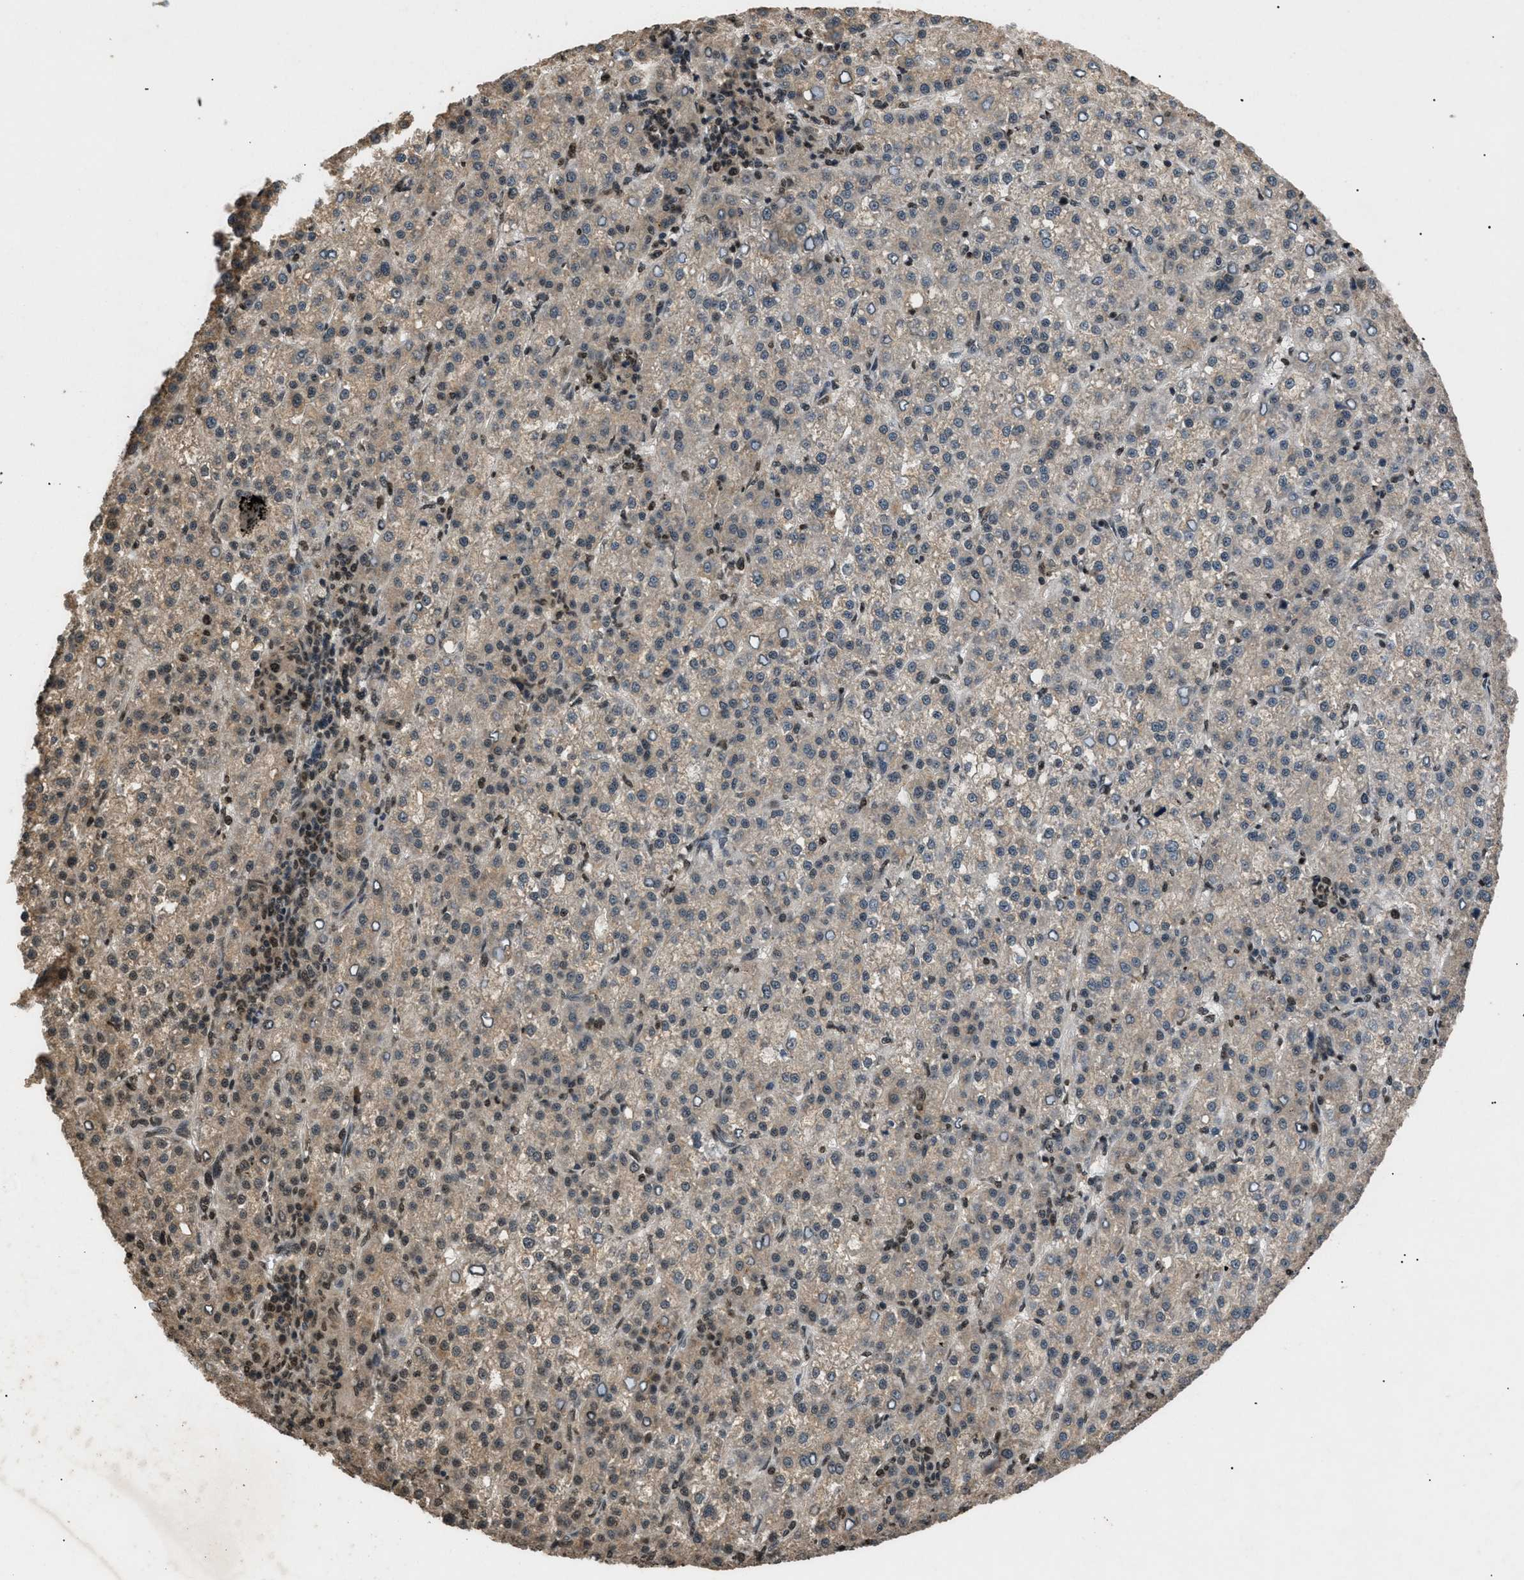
{"staining": {"intensity": "weak", "quantity": "25%-75%", "location": "cytoplasmic/membranous,nuclear"}, "tissue": "liver cancer", "cell_type": "Tumor cells", "image_type": "cancer", "snomed": [{"axis": "morphology", "description": "Carcinoma, Hepatocellular, NOS"}, {"axis": "topography", "description": "Liver"}], "caption": "Liver hepatocellular carcinoma was stained to show a protein in brown. There is low levels of weak cytoplasmic/membranous and nuclear positivity in about 25%-75% of tumor cells.", "gene": "RBM5", "patient": {"sex": "female", "age": 58}}